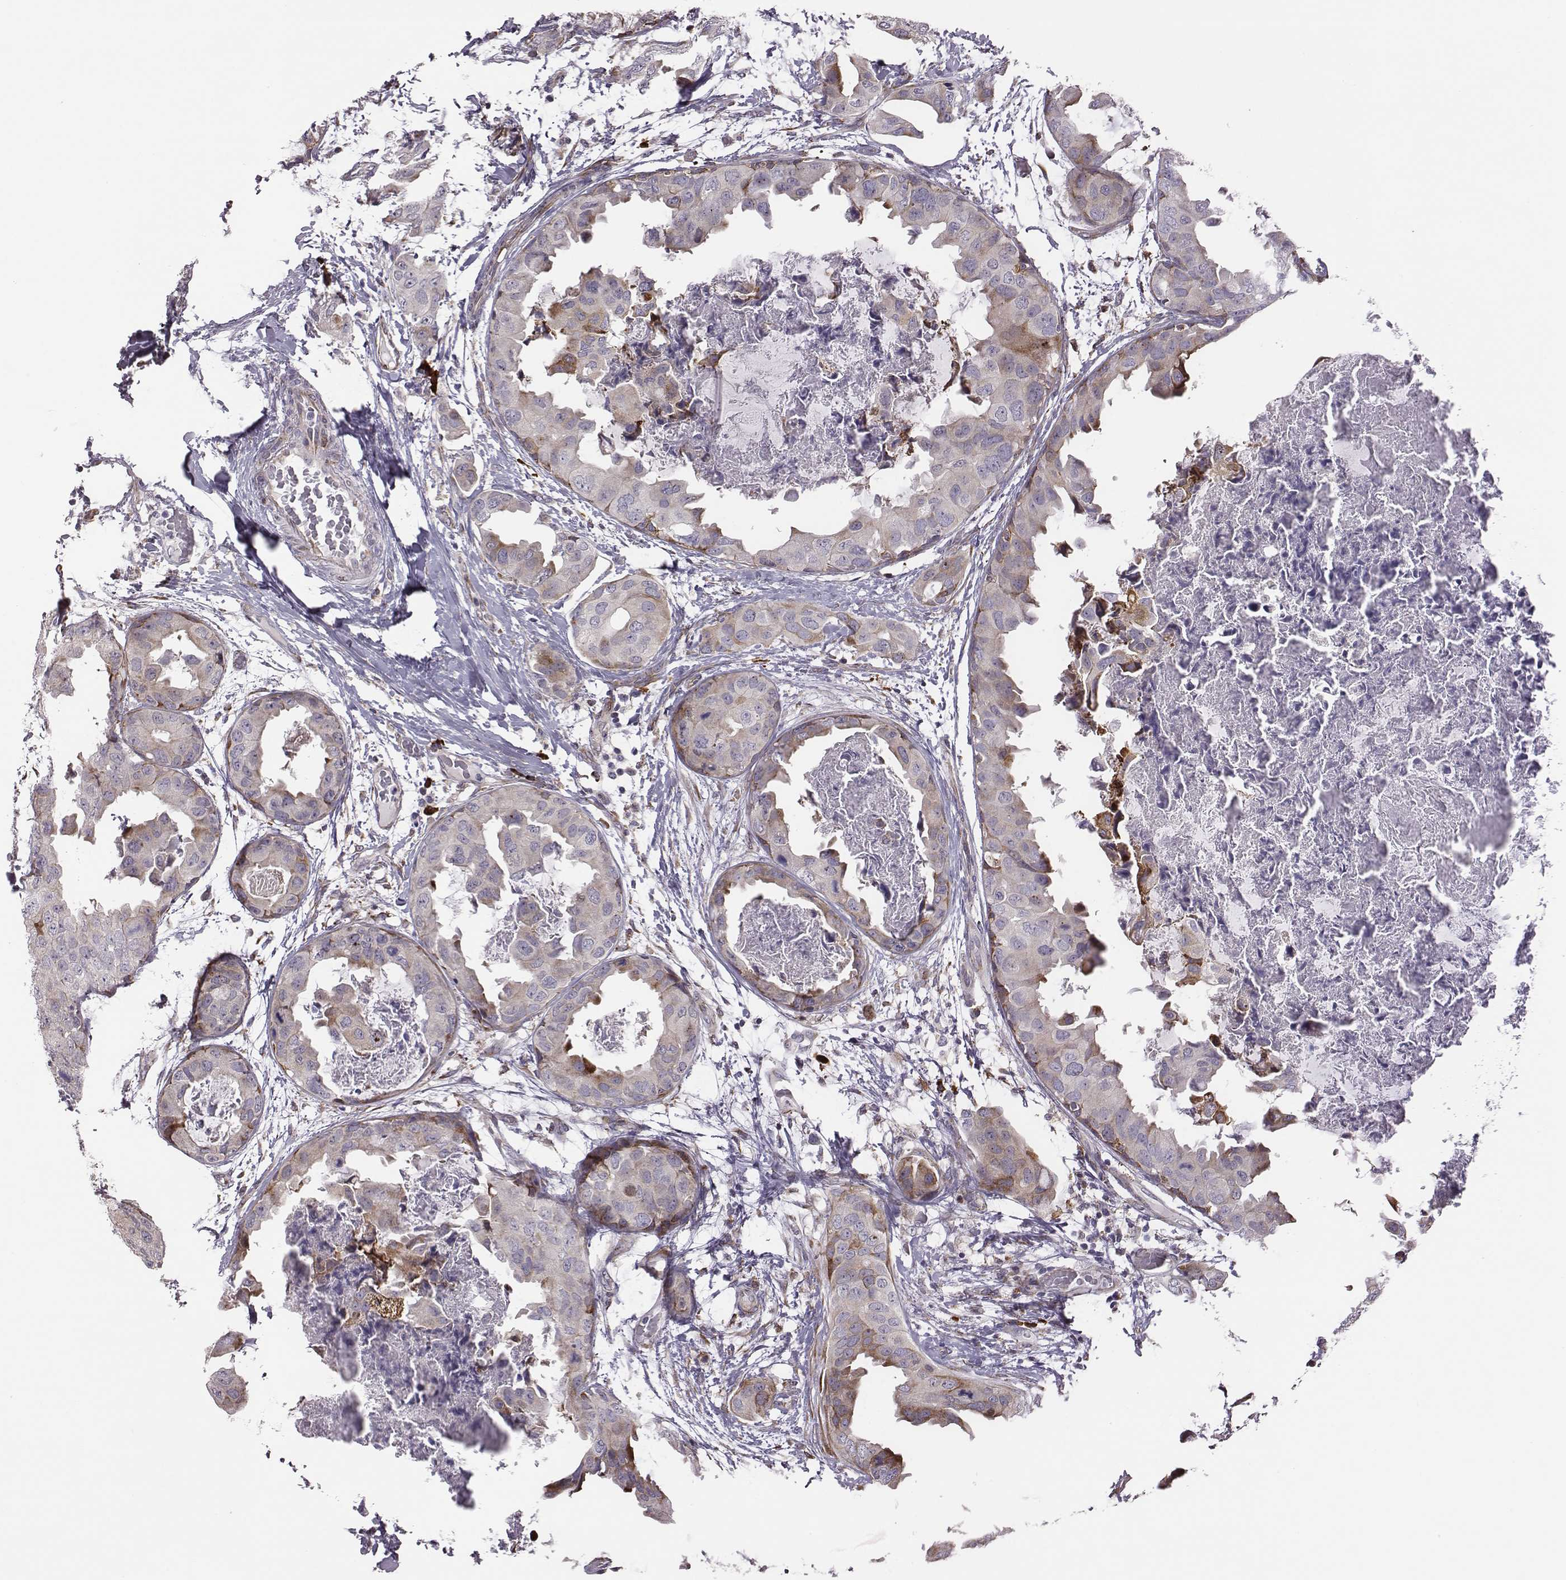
{"staining": {"intensity": "moderate", "quantity": "<25%", "location": "cytoplasmic/membranous"}, "tissue": "breast cancer", "cell_type": "Tumor cells", "image_type": "cancer", "snomed": [{"axis": "morphology", "description": "Normal tissue, NOS"}, {"axis": "morphology", "description": "Duct carcinoma"}, {"axis": "topography", "description": "Breast"}], "caption": "Human breast invasive ductal carcinoma stained for a protein (brown) shows moderate cytoplasmic/membranous positive expression in approximately <25% of tumor cells.", "gene": "SELENOI", "patient": {"sex": "female", "age": 40}}